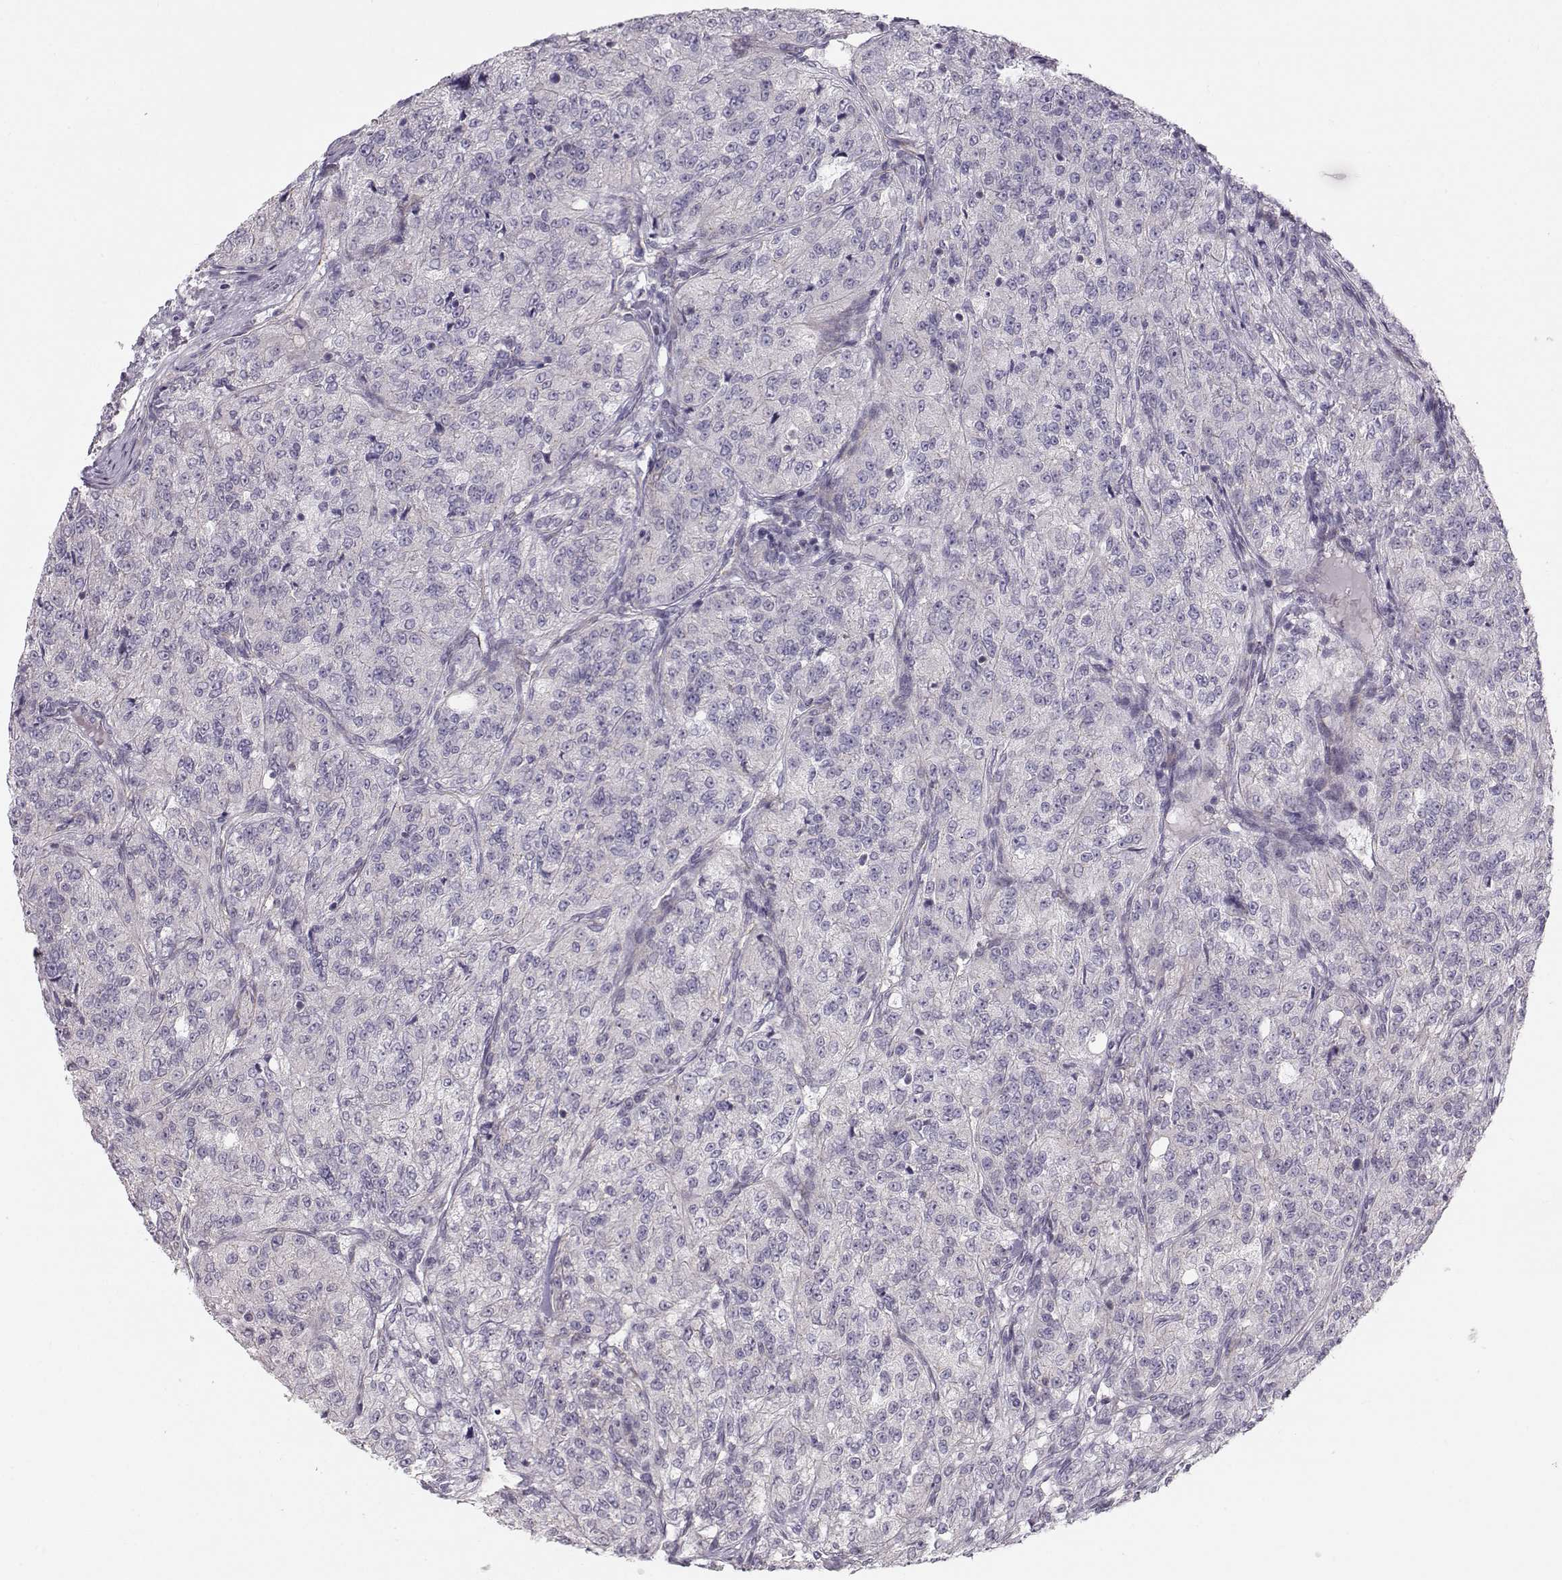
{"staining": {"intensity": "negative", "quantity": "none", "location": "none"}, "tissue": "renal cancer", "cell_type": "Tumor cells", "image_type": "cancer", "snomed": [{"axis": "morphology", "description": "Adenocarcinoma, NOS"}, {"axis": "topography", "description": "Kidney"}], "caption": "High power microscopy histopathology image of an IHC histopathology image of adenocarcinoma (renal), revealing no significant positivity in tumor cells.", "gene": "MAST1", "patient": {"sex": "female", "age": 63}}